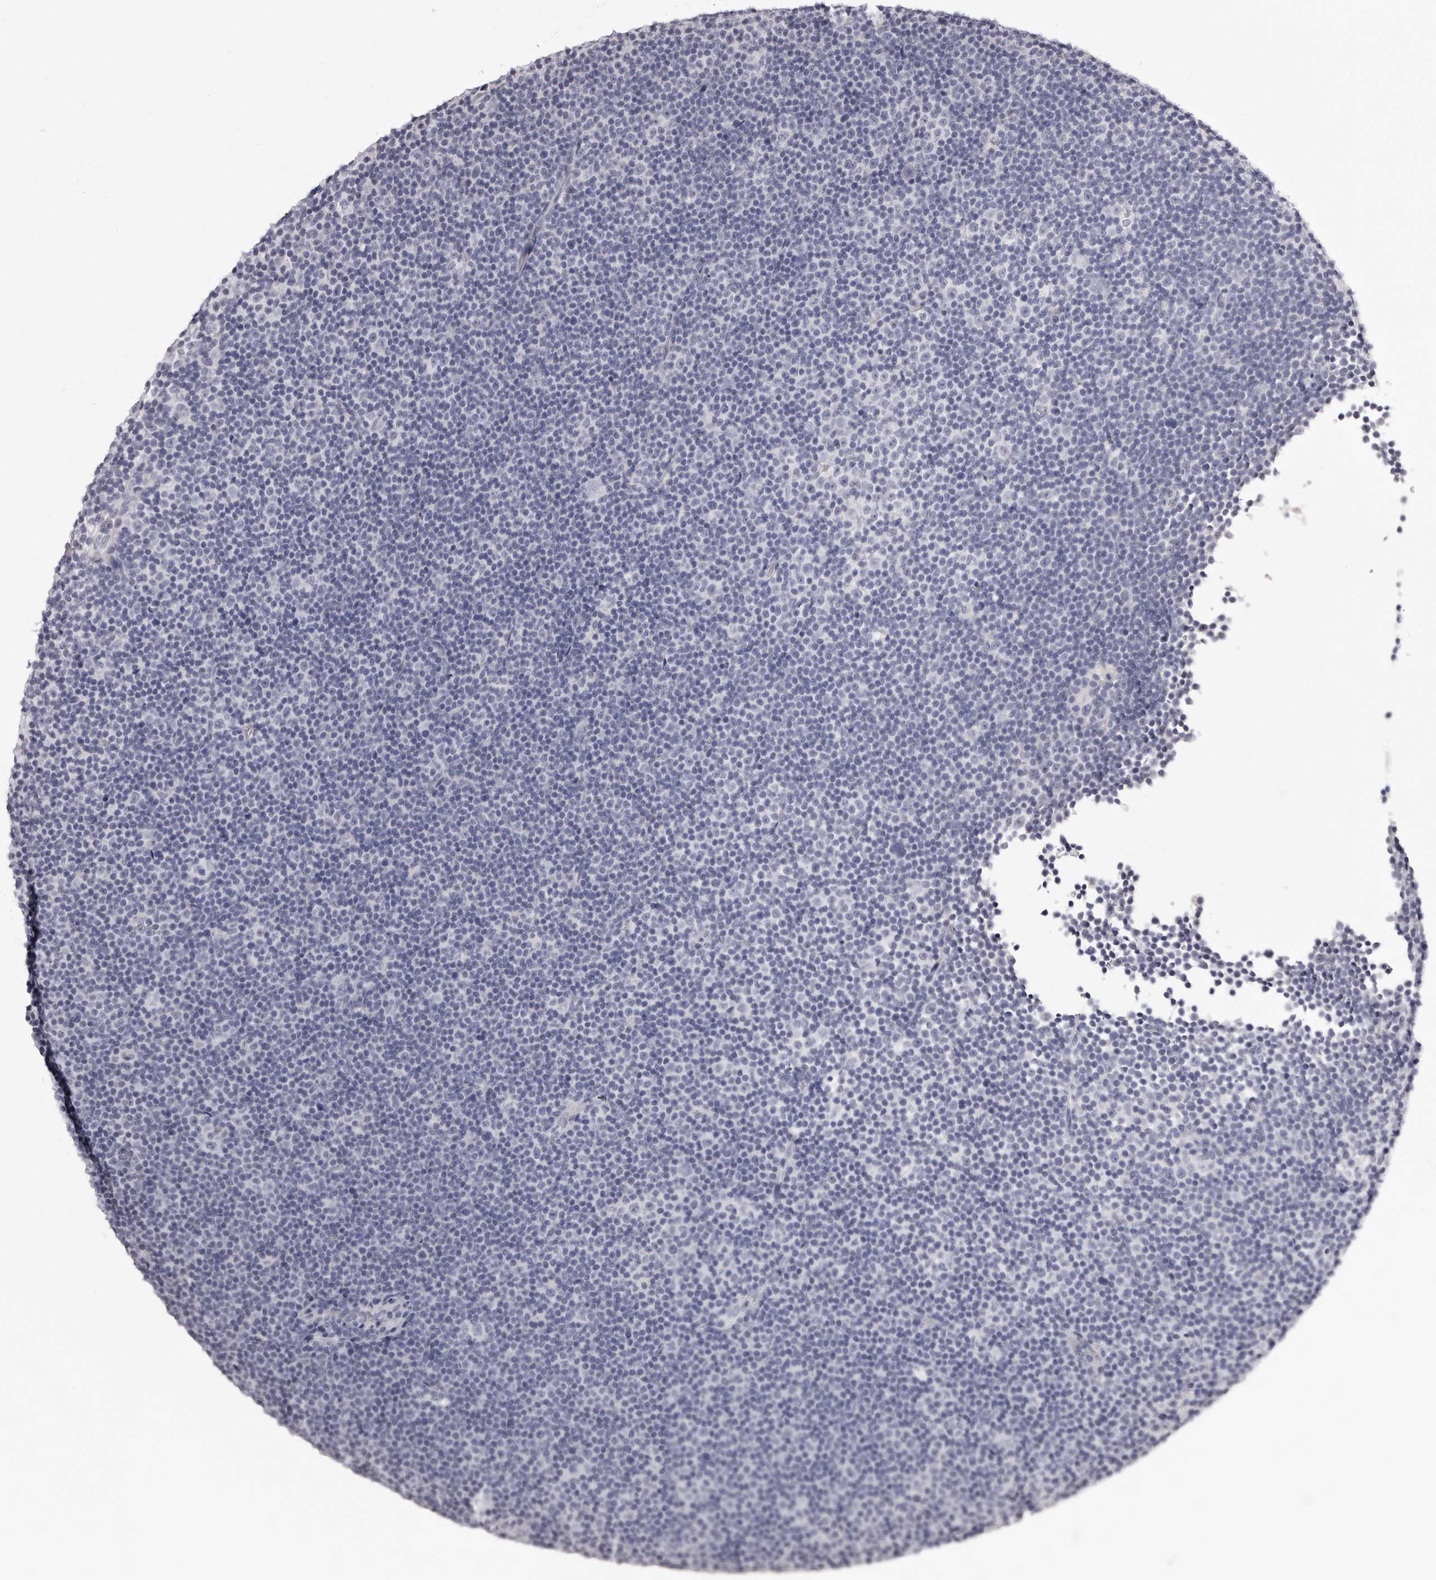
{"staining": {"intensity": "negative", "quantity": "none", "location": "none"}, "tissue": "lymphoma", "cell_type": "Tumor cells", "image_type": "cancer", "snomed": [{"axis": "morphology", "description": "Malignant lymphoma, non-Hodgkin's type, Low grade"}, {"axis": "topography", "description": "Lymph node"}], "caption": "Malignant lymphoma, non-Hodgkin's type (low-grade) was stained to show a protein in brown. There is no significant expression in tumor cells.", "gene": "TBC1D22B", "patient": {"sex": "female", "age": 67}}